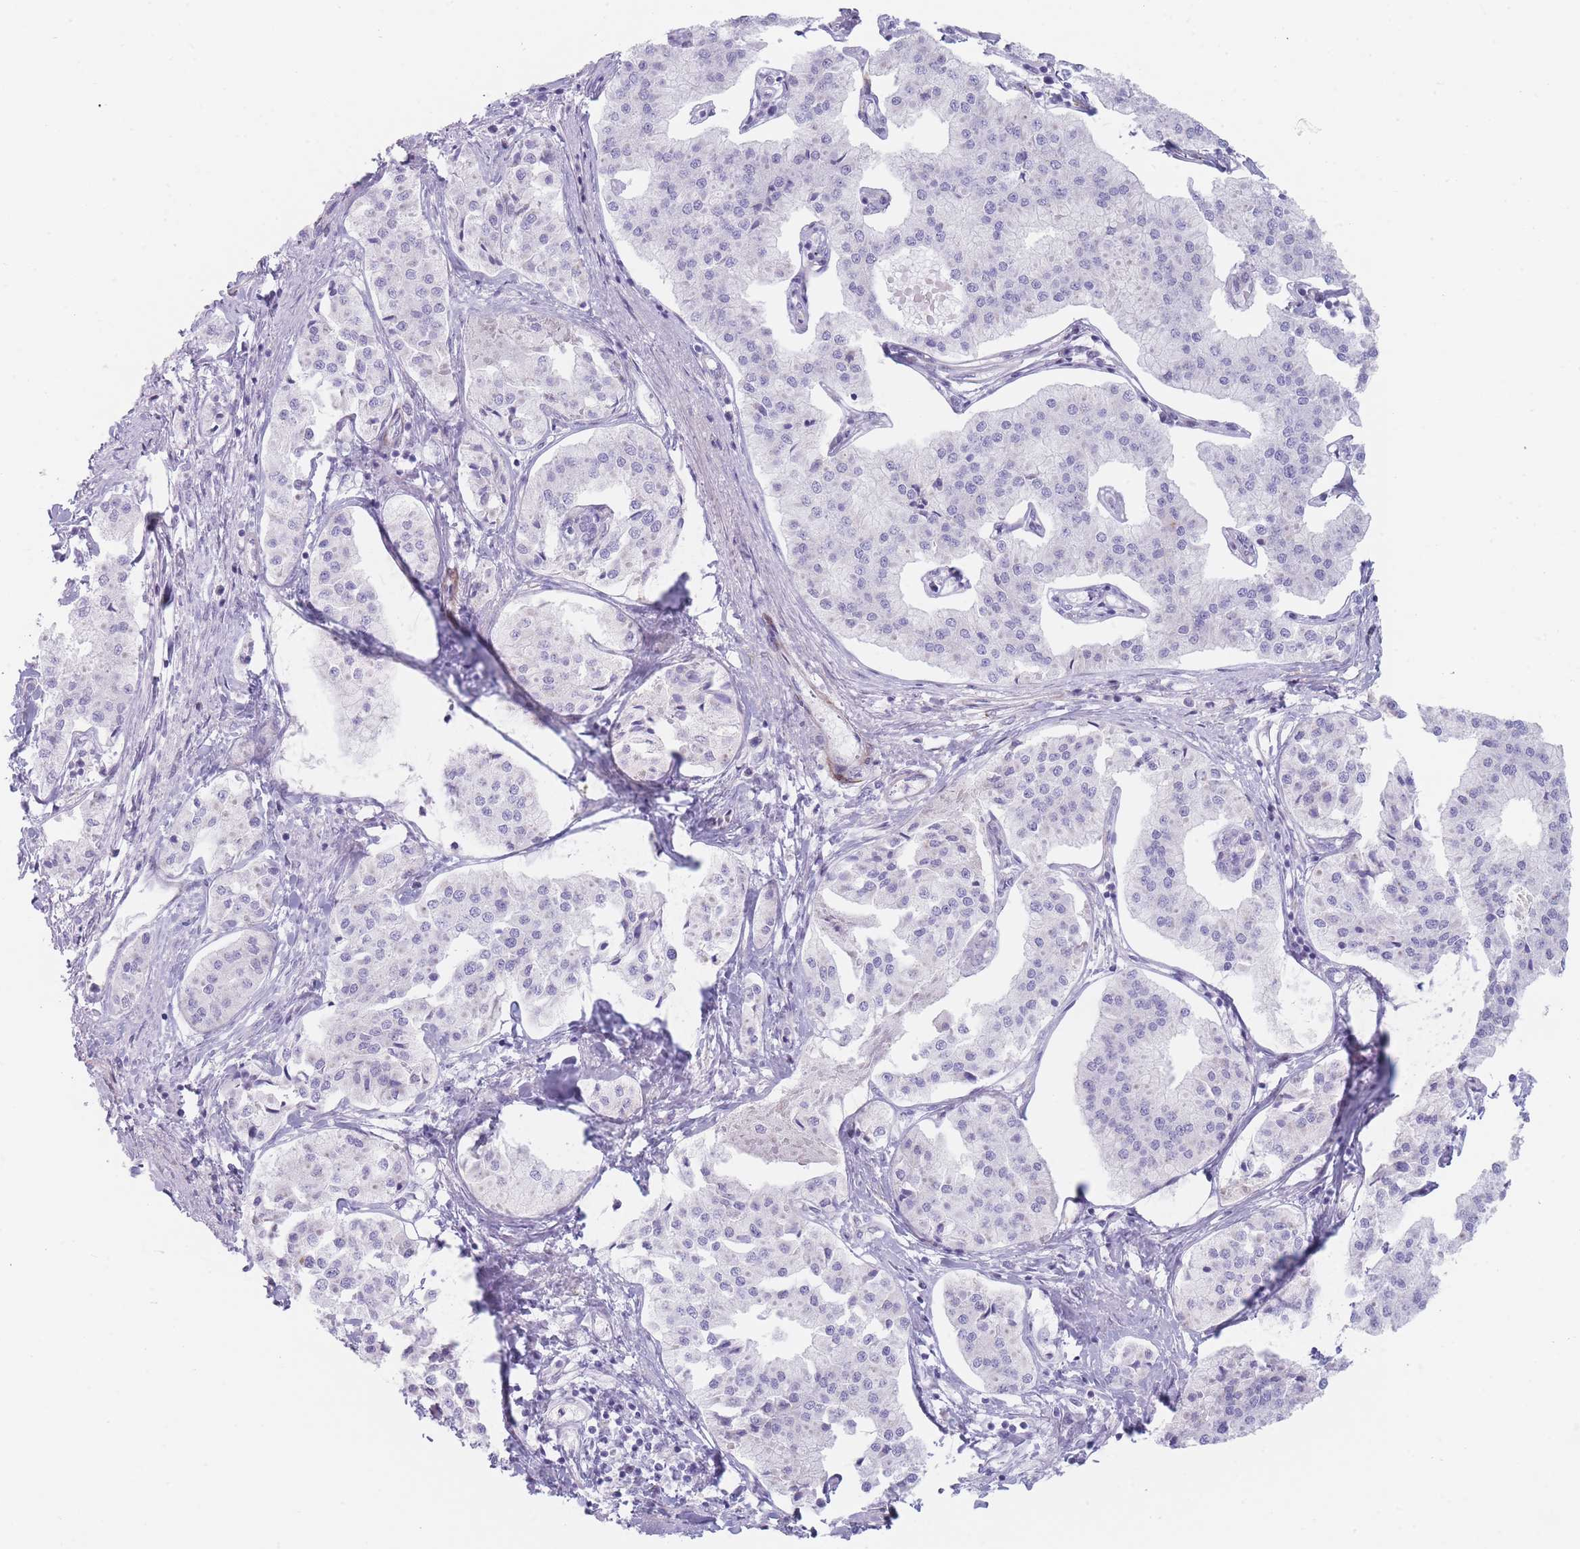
{"staining": {"intensity": "negative", "quantity": "none", "location": "none"}, "tissue": "pancreatic cancer", "cell_type": "Tumor cells", "image_type": "cancer", "snomed": [{"axis": "morphology", "description": "Adenocarcinoma, NOS"}, {"axis": "topography", "description": "Pancreas"}], "caption": "Pancreatic cancer (adenocarcinoma) was stained to show a protein in brown. There is no significant expression in tumor cells. (Brightfield microscopy of DAB (3,3'-diaminobenzidine) immunohistochemistry (IHC) at high magnification).", "gene": "IFNA6", "patient": {"sex": "female", "age": 50}}